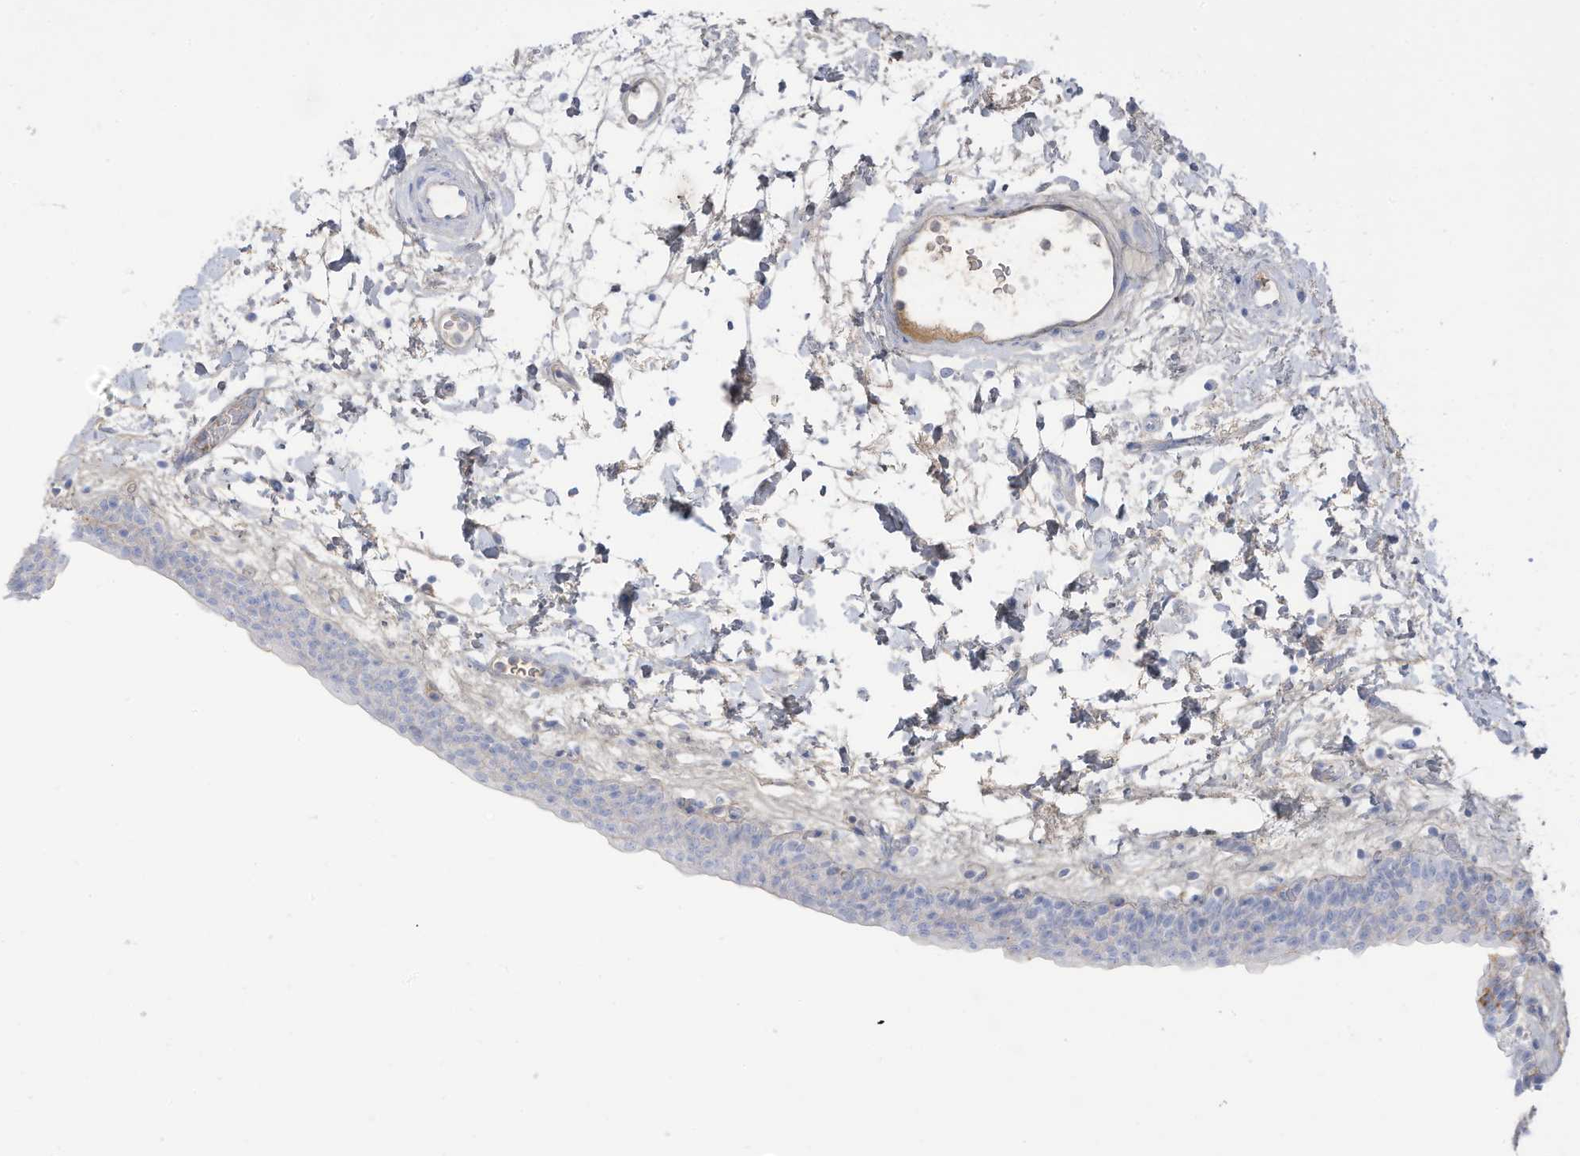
{"staining": {"intensity": "negative", "quantity": "none", "location": "none"}, "tissue": "urinary bladder", "cell_type": "Urothelial cells", "image_type": "normal", "snomed": [{"axis": "morphology", "description": "Normal tissue, NOS"}, {"axis": "topography", "description": "Urinary bladder"}], "caption": "IHC photomicrograph of normal urinary bladder: urinary bladder stained with DAB demonstrates no significant protein positivity in urothelial cells.", "gene": "HSD17B13", "patient": {"sex": "male", "age": 83}}